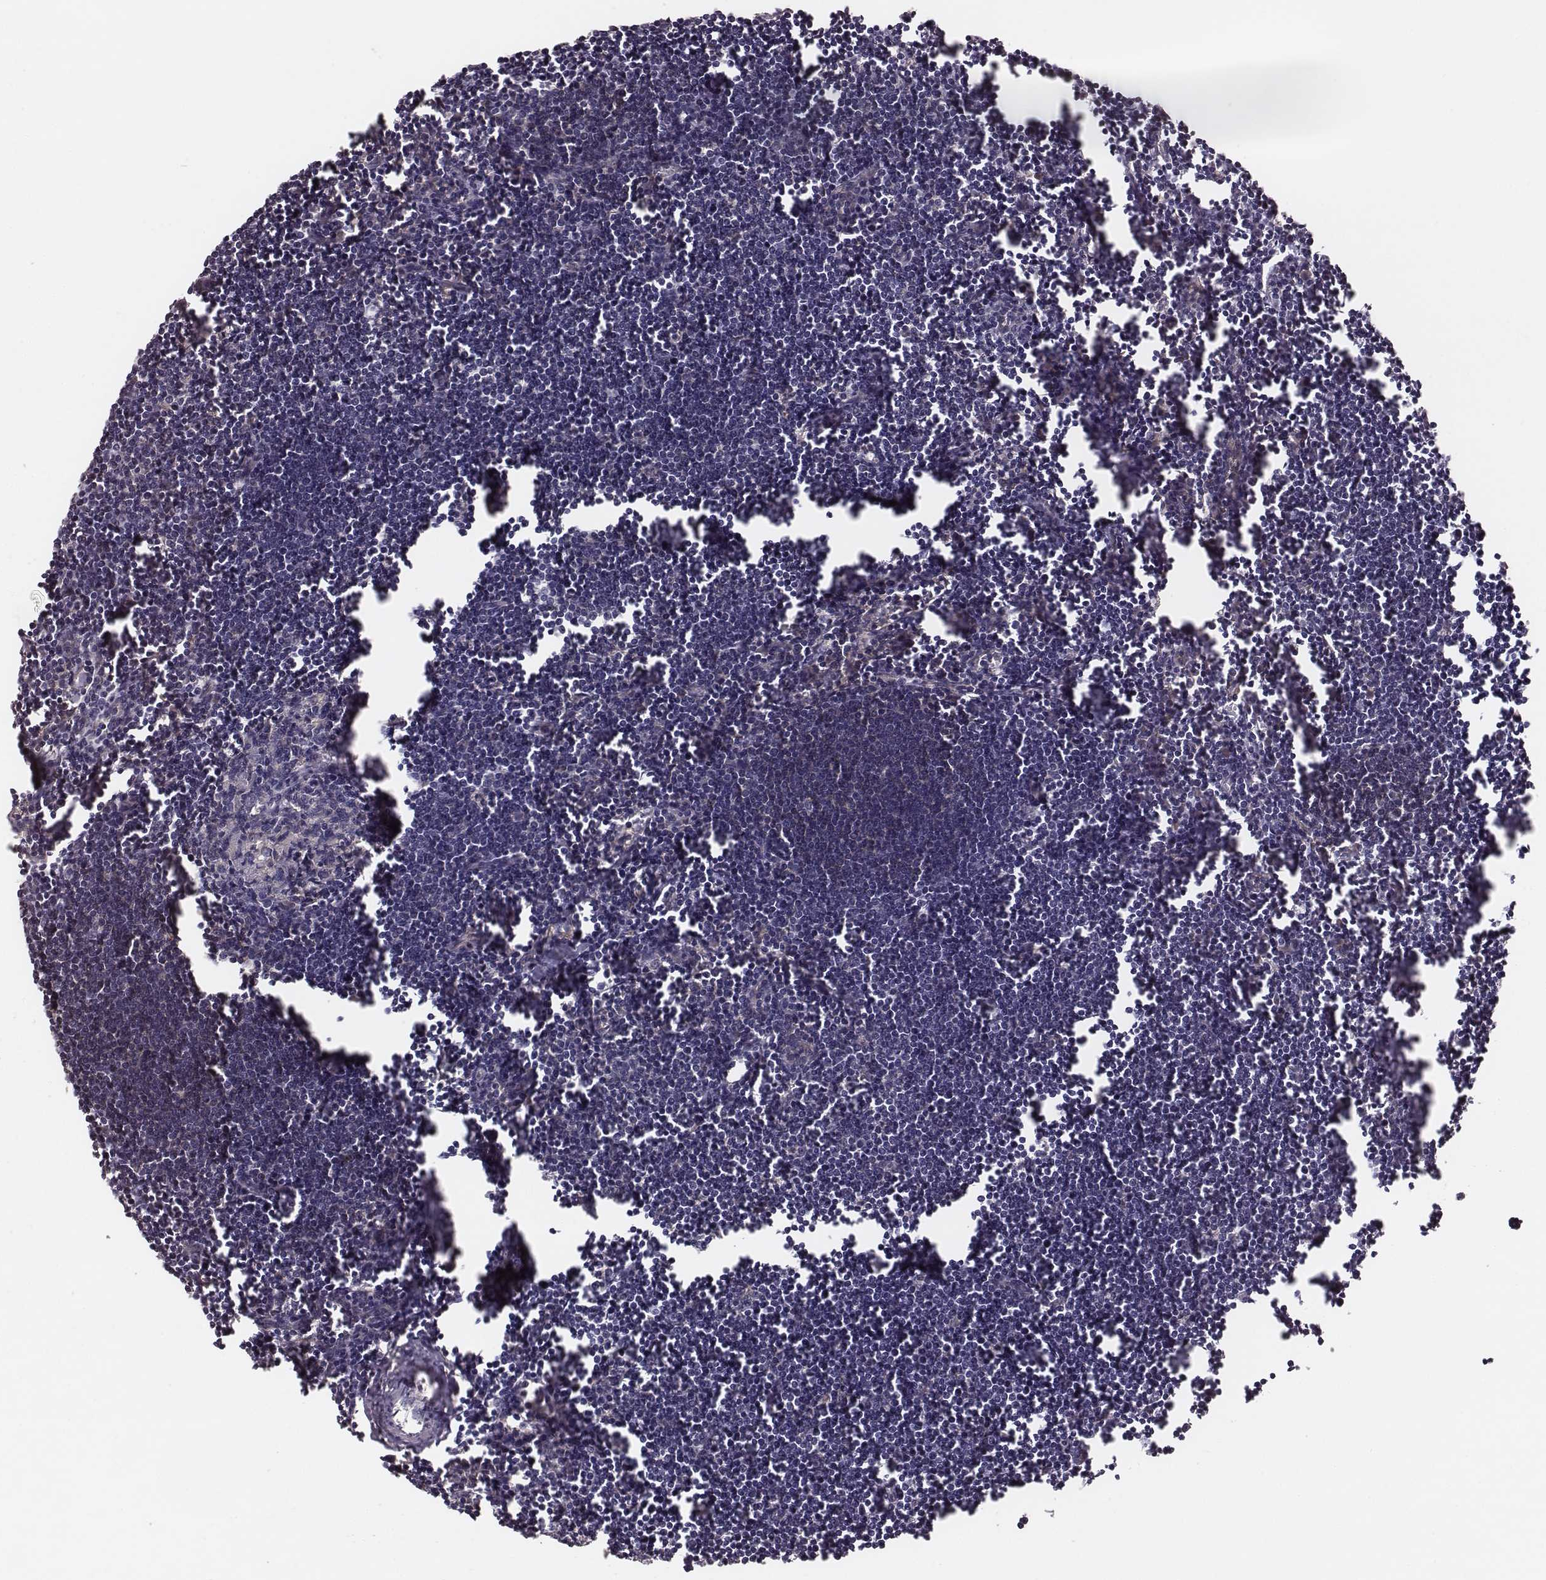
{"staining": {"intensity": "negative", "quantity": "none", "location": "none"}, "tissue": "lymph node", "cell_type": "Germinal center cells", "image_type": "normal", "snomed": [{"axis": "morphology", "description": "Normal tissue, NOS"}, {"axis": "topography", "description": "Lymph node"}], "caption": "Photomicrograph shows no protein positivity in germinal center cells of normal lymph node.", "gene": "VPS26A", "patient": {"sex": "male", "age": 55}}